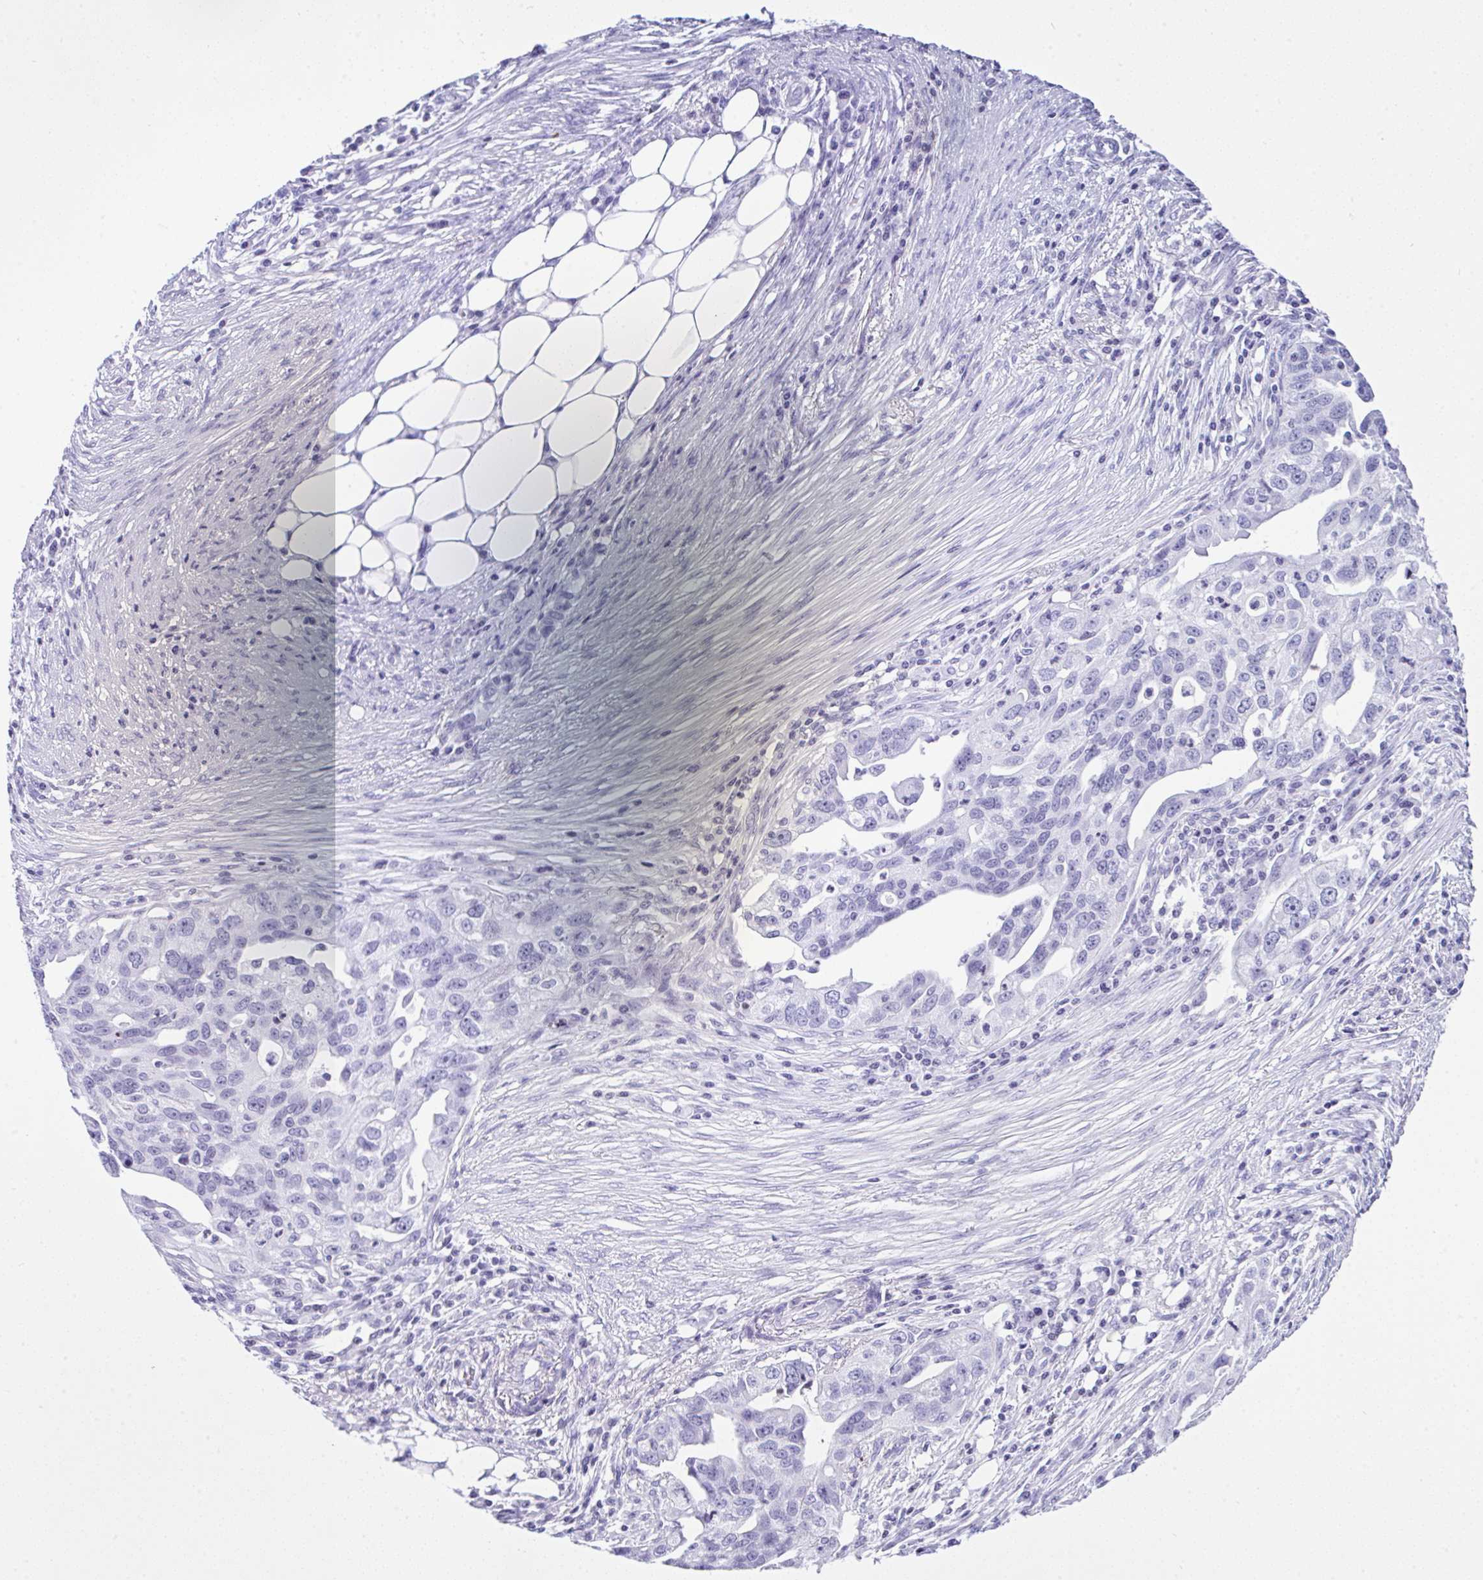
{"staining": {"intensity": "negative", "quantity": "none", "location": "none"}, "tissue": "ovarian cancer", "cell_type": "Tumor cells", "image_type": "cancer", "snomed": [{"axis": "morphology", "description": "Carcinoma, endometroid"}, {"axis": "morphology", "description": "Cystadenocarcinoma, serous, NOS"}, {"axis": "topography", "description": "Ovary"}], "caption": "IHC histopathology image of human serous cystadenocarcinoma (ovarian) stained for a protein (brown), which demonstrates no positivity in tumor cells.", "gene": "KRT27", "patient": {"sex": "female", "age": 45}}